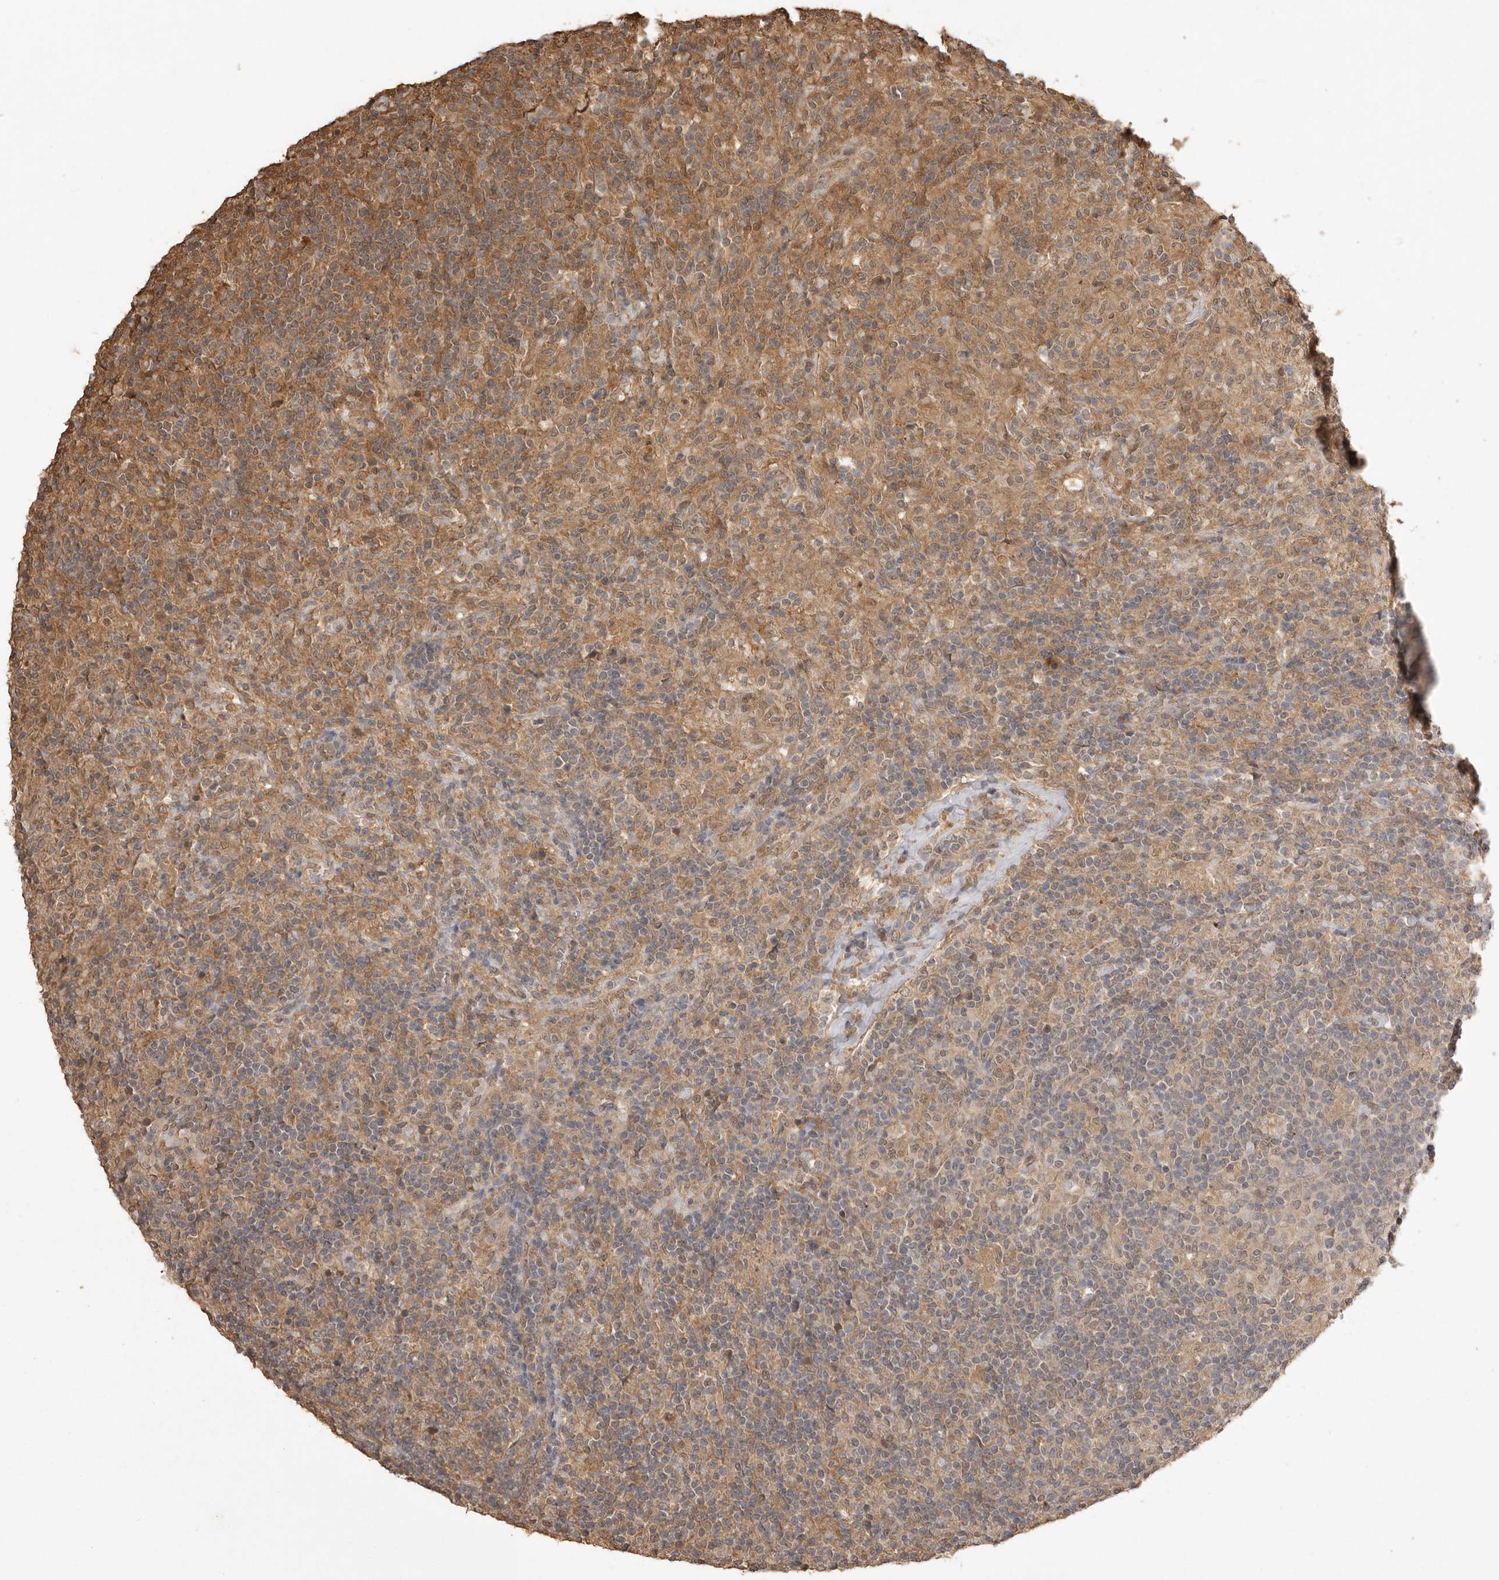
{"staining": {"intensity": "negative", "quantity": "none", "location": "none"}, "tissue": "lymphoma", "cell_type": "Tumor cells", "image_type": "cancer", "snomed": [{"axis": "morphology", "description": "Hodgkin's disease, NOS"}, {"axis": "topography", "description": "Lymph node"}], "caption": "Immunohistochemistry image of human lymphoma stained for a protein (brown), which exhibits no positivity in tumor cells.", "gene": "JAG2", "patient": {"sex": "male", "age": 70}}